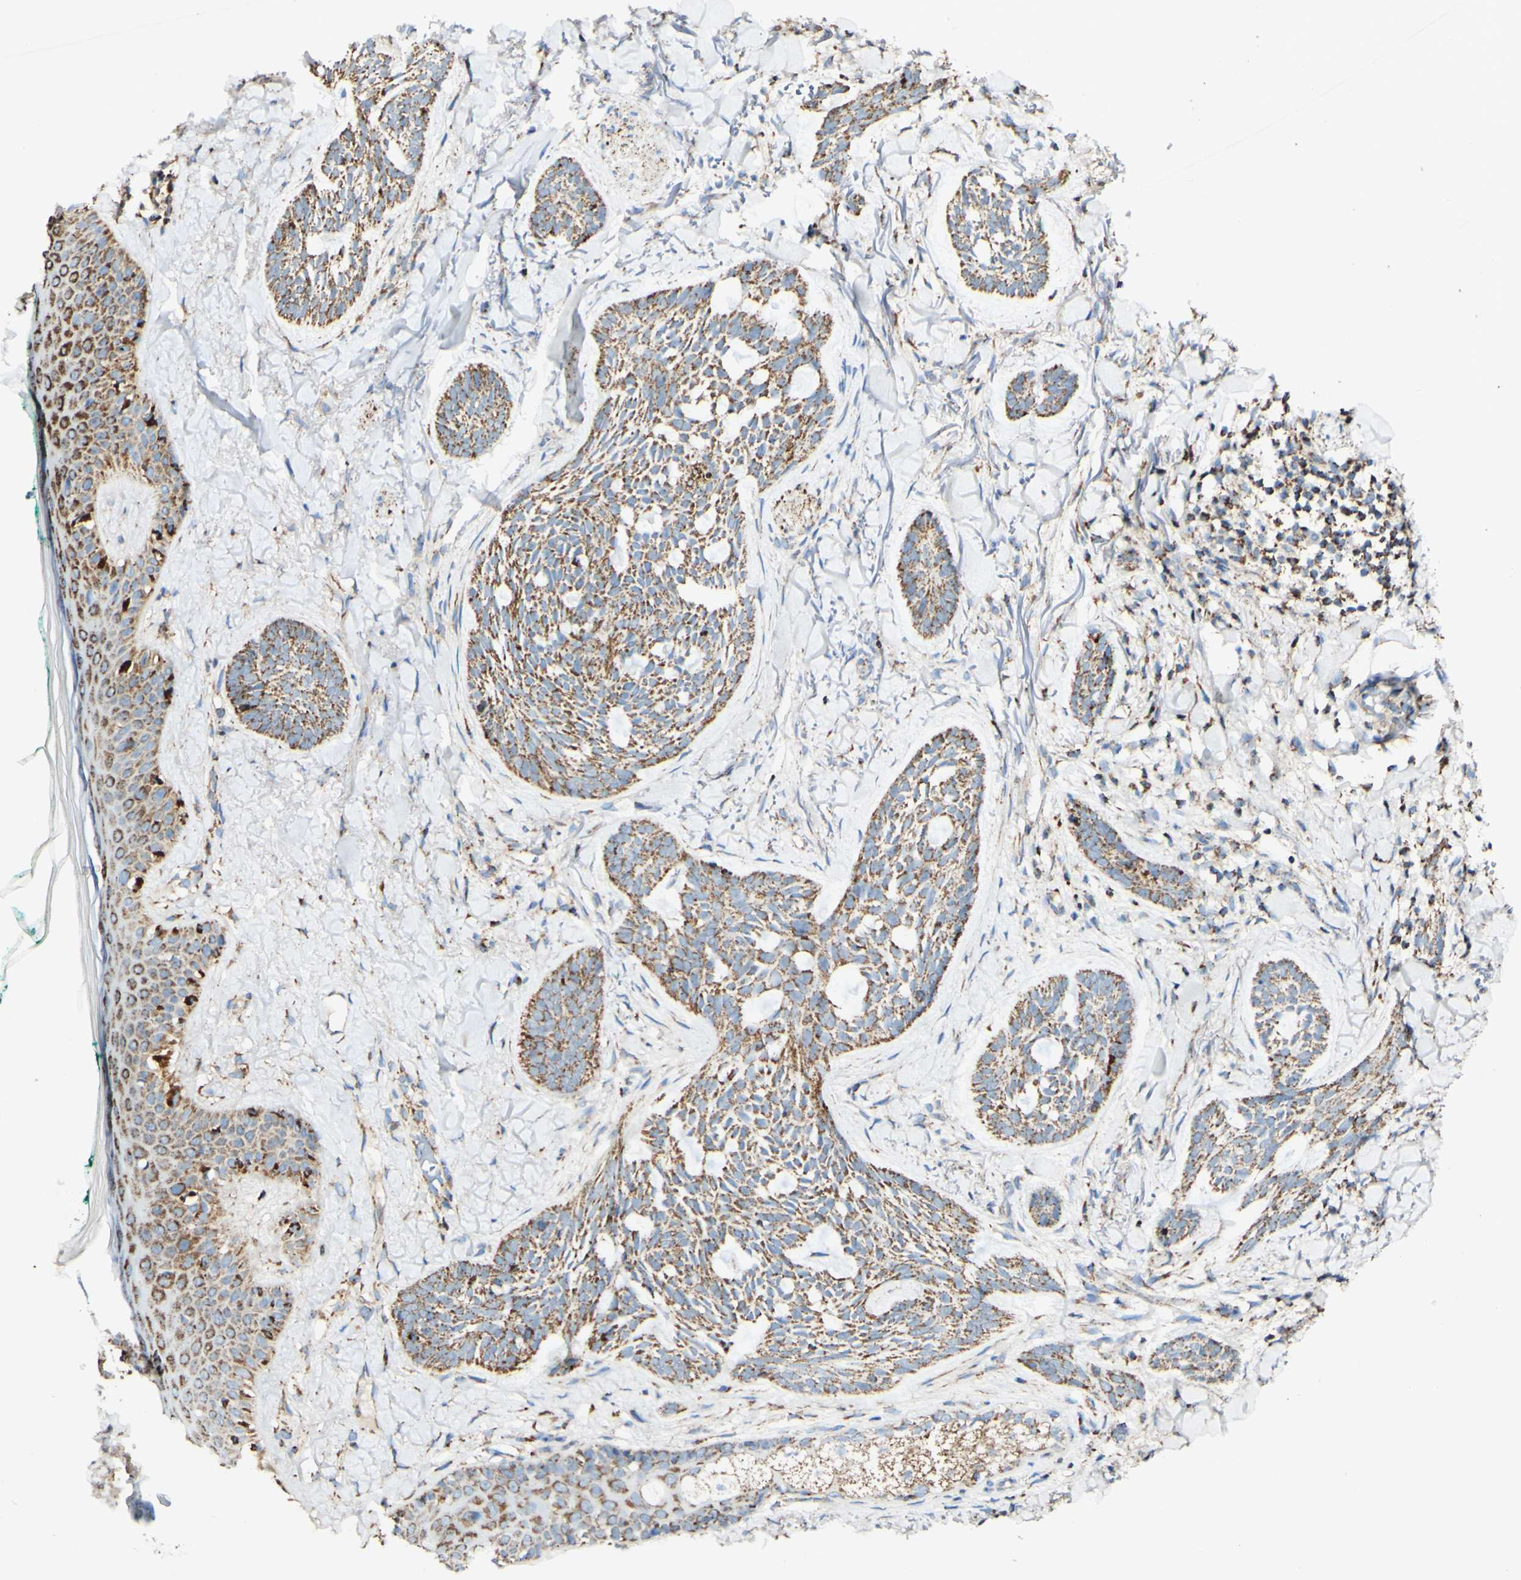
{"staining": {"intensity": "moderate", "quantity": "25%-75%", "location": "cytoplasmic/membranous"}, "tissue": "skin cancer", "cell_type": "Tumor cells", "image_type": "cancer", "snomed": [{"axis": "morphology", "description": "Basal cell carcinoma"}, {"axis": "topography", "description": "Skin"}], "caption": "High-magnification brightfield microscopy of skin cancer (basal cell carcinoma) stained with DAB (3,3'-diaminobenzidine) (brown) and counterstained with hematoxylin (blue). tumor cells exhibit moderate cytoplasmic/membranous positivity is seen in approximately25%-75% of cells.", "gene": "OXCT1", "patient": {"sex": "male", "age": 43}}